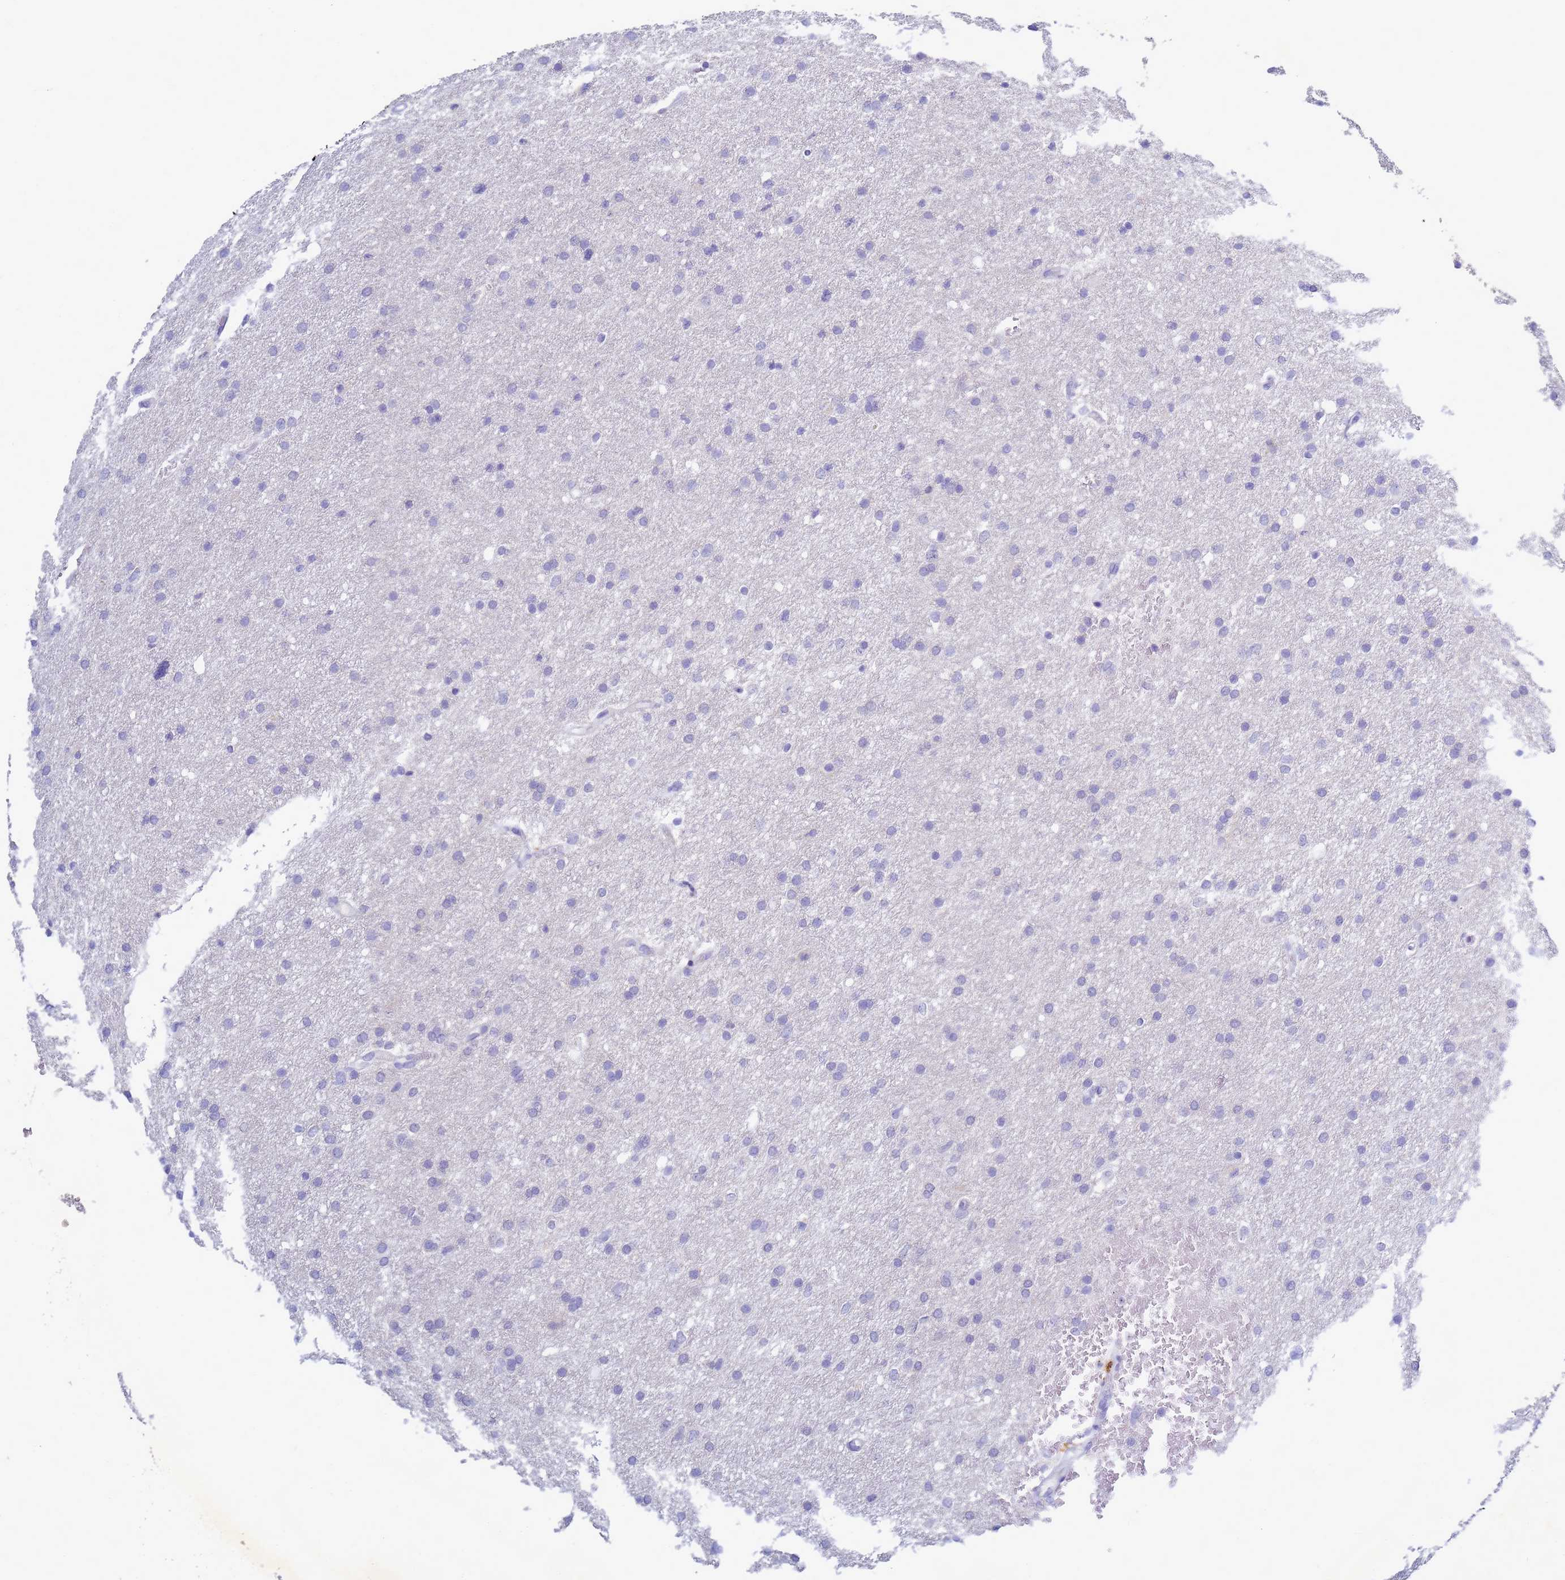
{"staining": {"intensity": "negative", "quantity": "none", "location": "none"}, "tissue": "glioma", "cell_type": "Tumor cells", "image_type": "cancer", "snomed": [{"axis": "morphology", "description": "Glioma, malignant, High grade"}, {"axis": "topography", "description": "Cerebral cortex"}], "caption": "Tumor cells are negative for brown protein staining in glioma.", "gene": "B3GNT8", "patient": {"sex": "female", "age": 36}}